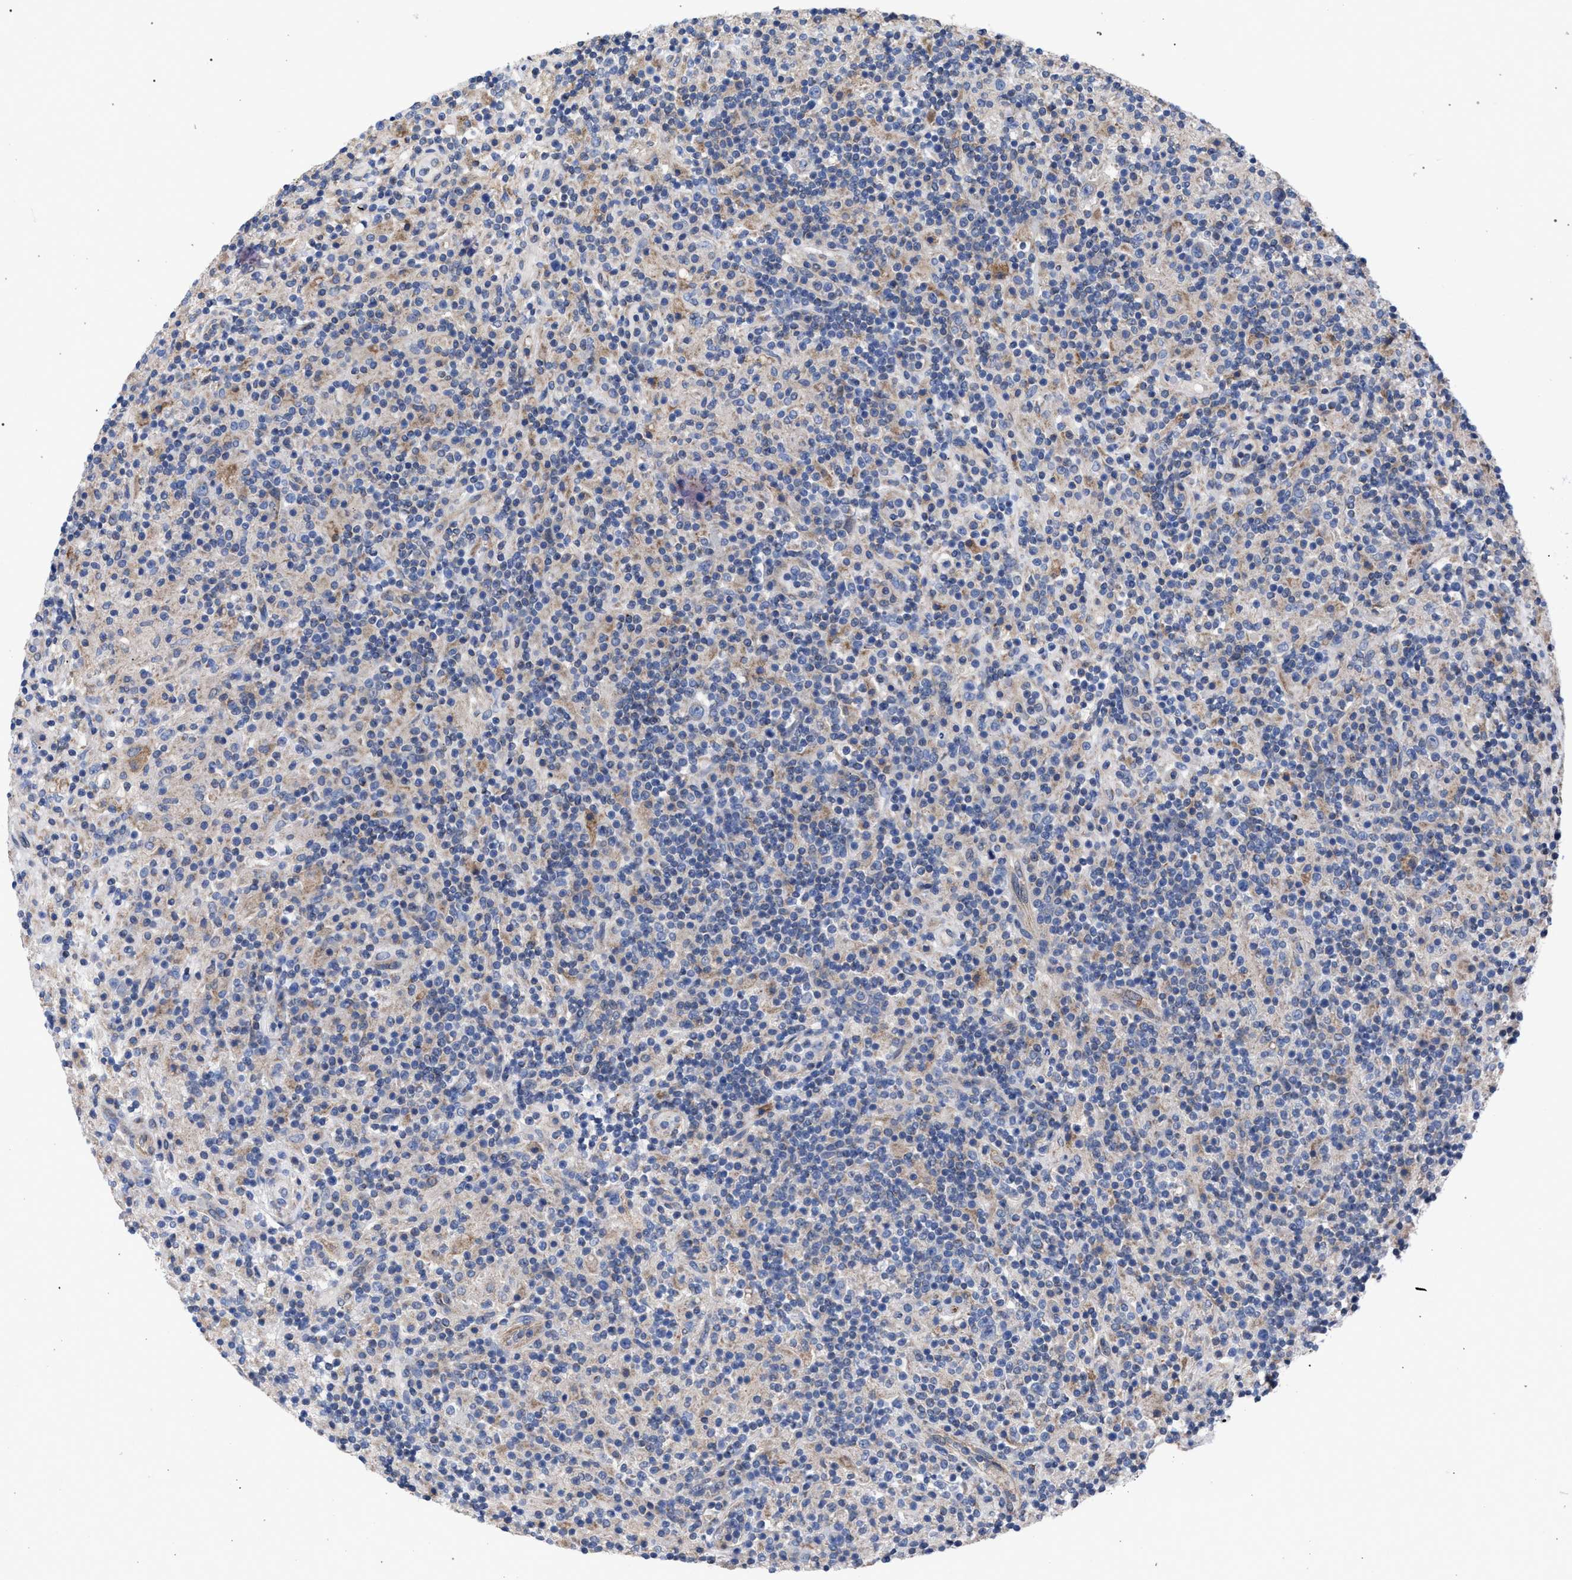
{"staining": {"intensity": "negative", "quantity": "none", "location": "none"}, "tissue": "lymphoma", "cell_type": "Tumor cells", "image_type": "cancer", "snomed": [{"axis": "morphology", "description": "Hodgkin's disease, NOS"}, {"axis": "topography", "description": "Lymph node"}], "caption": "Immunohistochemistry (IHC) micrograph of neoplastic tissue: Hodgkin's disease stained with DAB displays no significant protein expression in tumor cells. (Brightfield microscopy of DAB (3,3'-diaminobenzidine) IHC at high magnification).", "gene": "GMPR", "patient": {"sex": "male", "age": 70}}